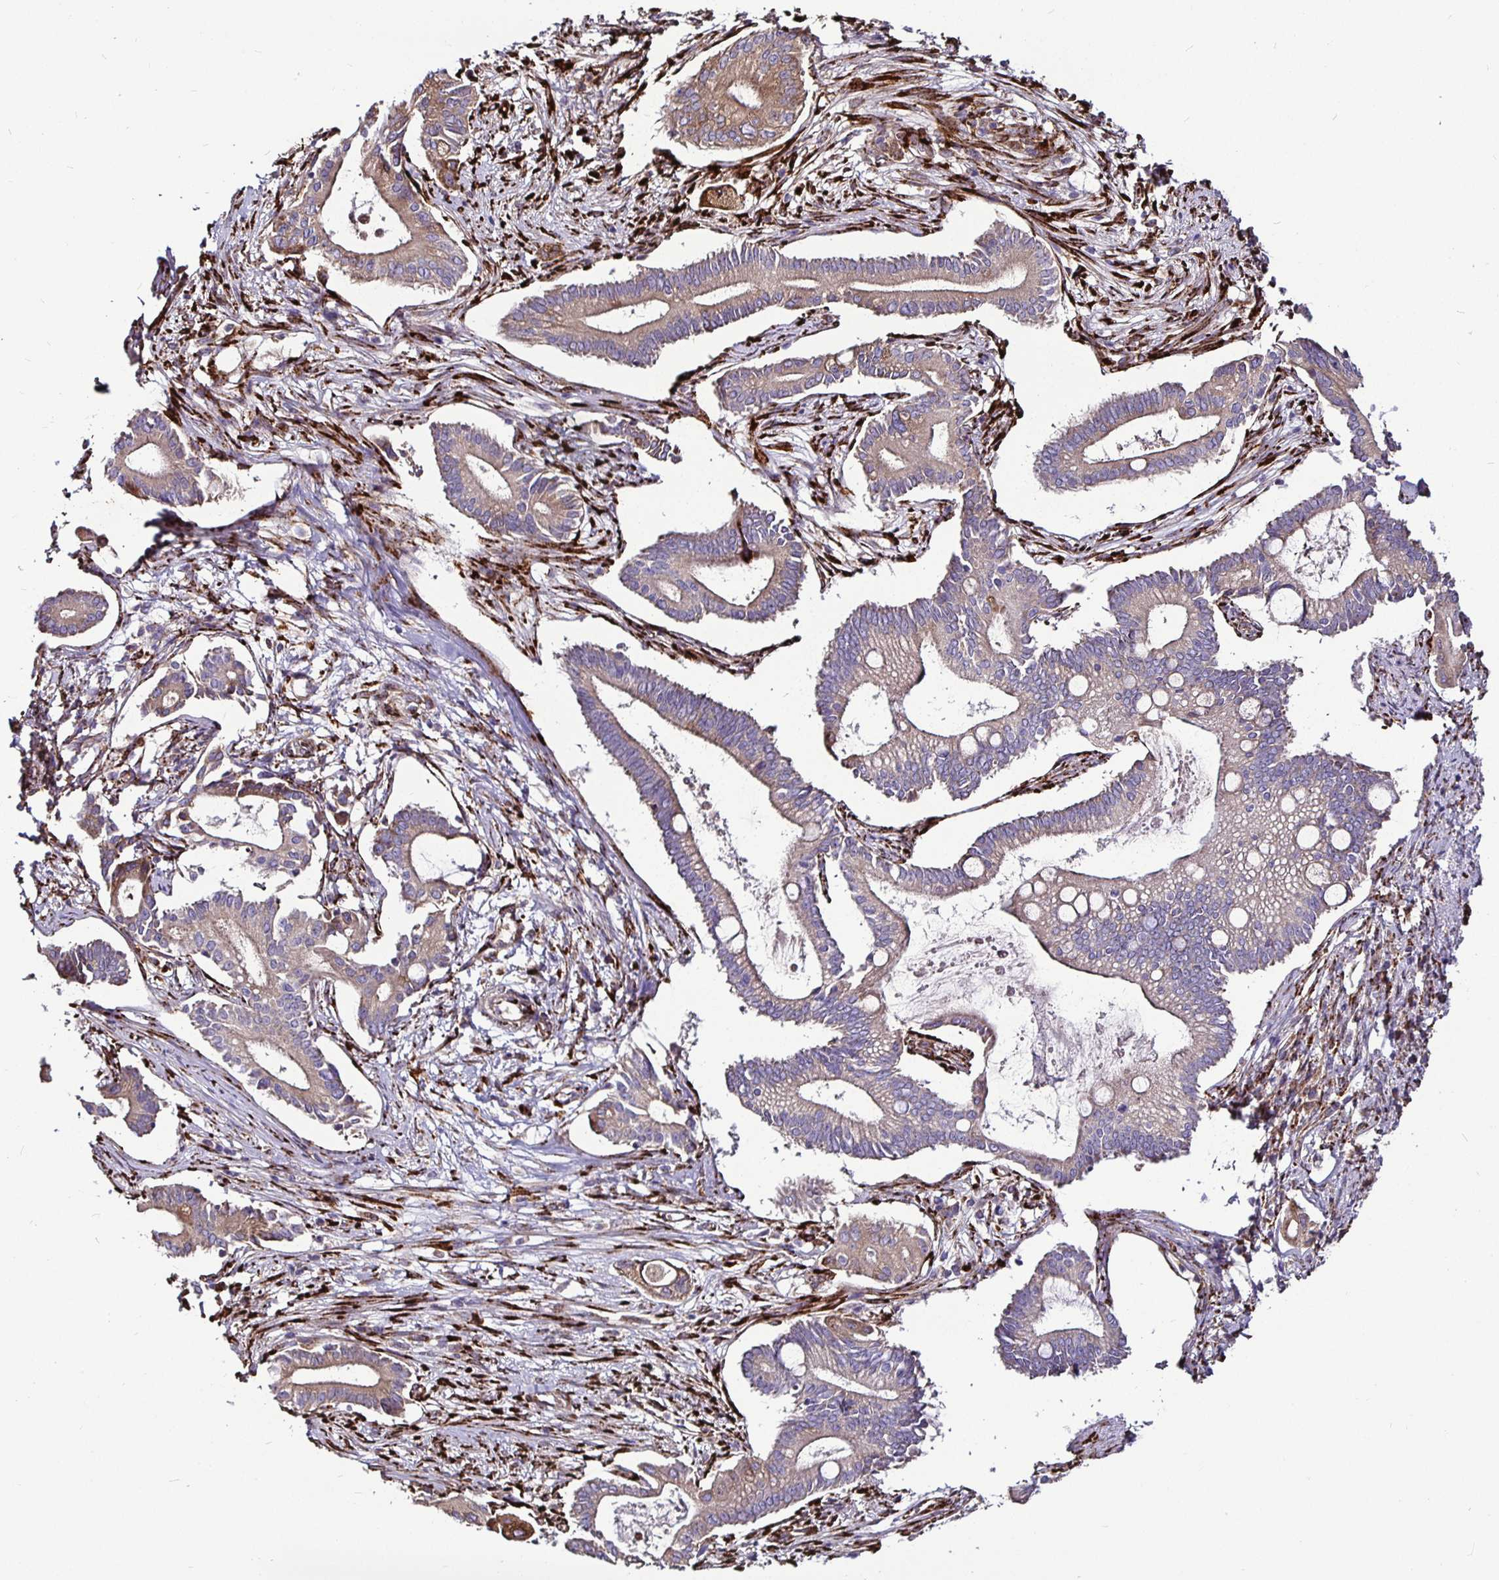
{"staining": {"intensity": "moderate", "quantity": "25%-75%", "location": "cytoplasmic/membranous"}, "tissue": "pancreatic cancer", "cell_type": "Tumor cells", "image_type": "cancer", "snomed": [{"axis": "morphology", "description": "Adenocarcinoma, NOS"}, {"axis": "topography", "description": "Pancreas"}], "caption": "DAB (3,3'-diaminobenzidine) immunohistochemical staining of pancreatic cancer shows moderate cytoplasmic/membranous protein staining in approximately 25%-75% of tumor cells. The protein of interest is stained brown, and the nuclei are stained in blue (DAB (3,3'-diaminobenzidine) IHC with brightfield microscopy, high magnification).", "gene": "P4HA2", "patient": {"sex": "female", "age": 68}}